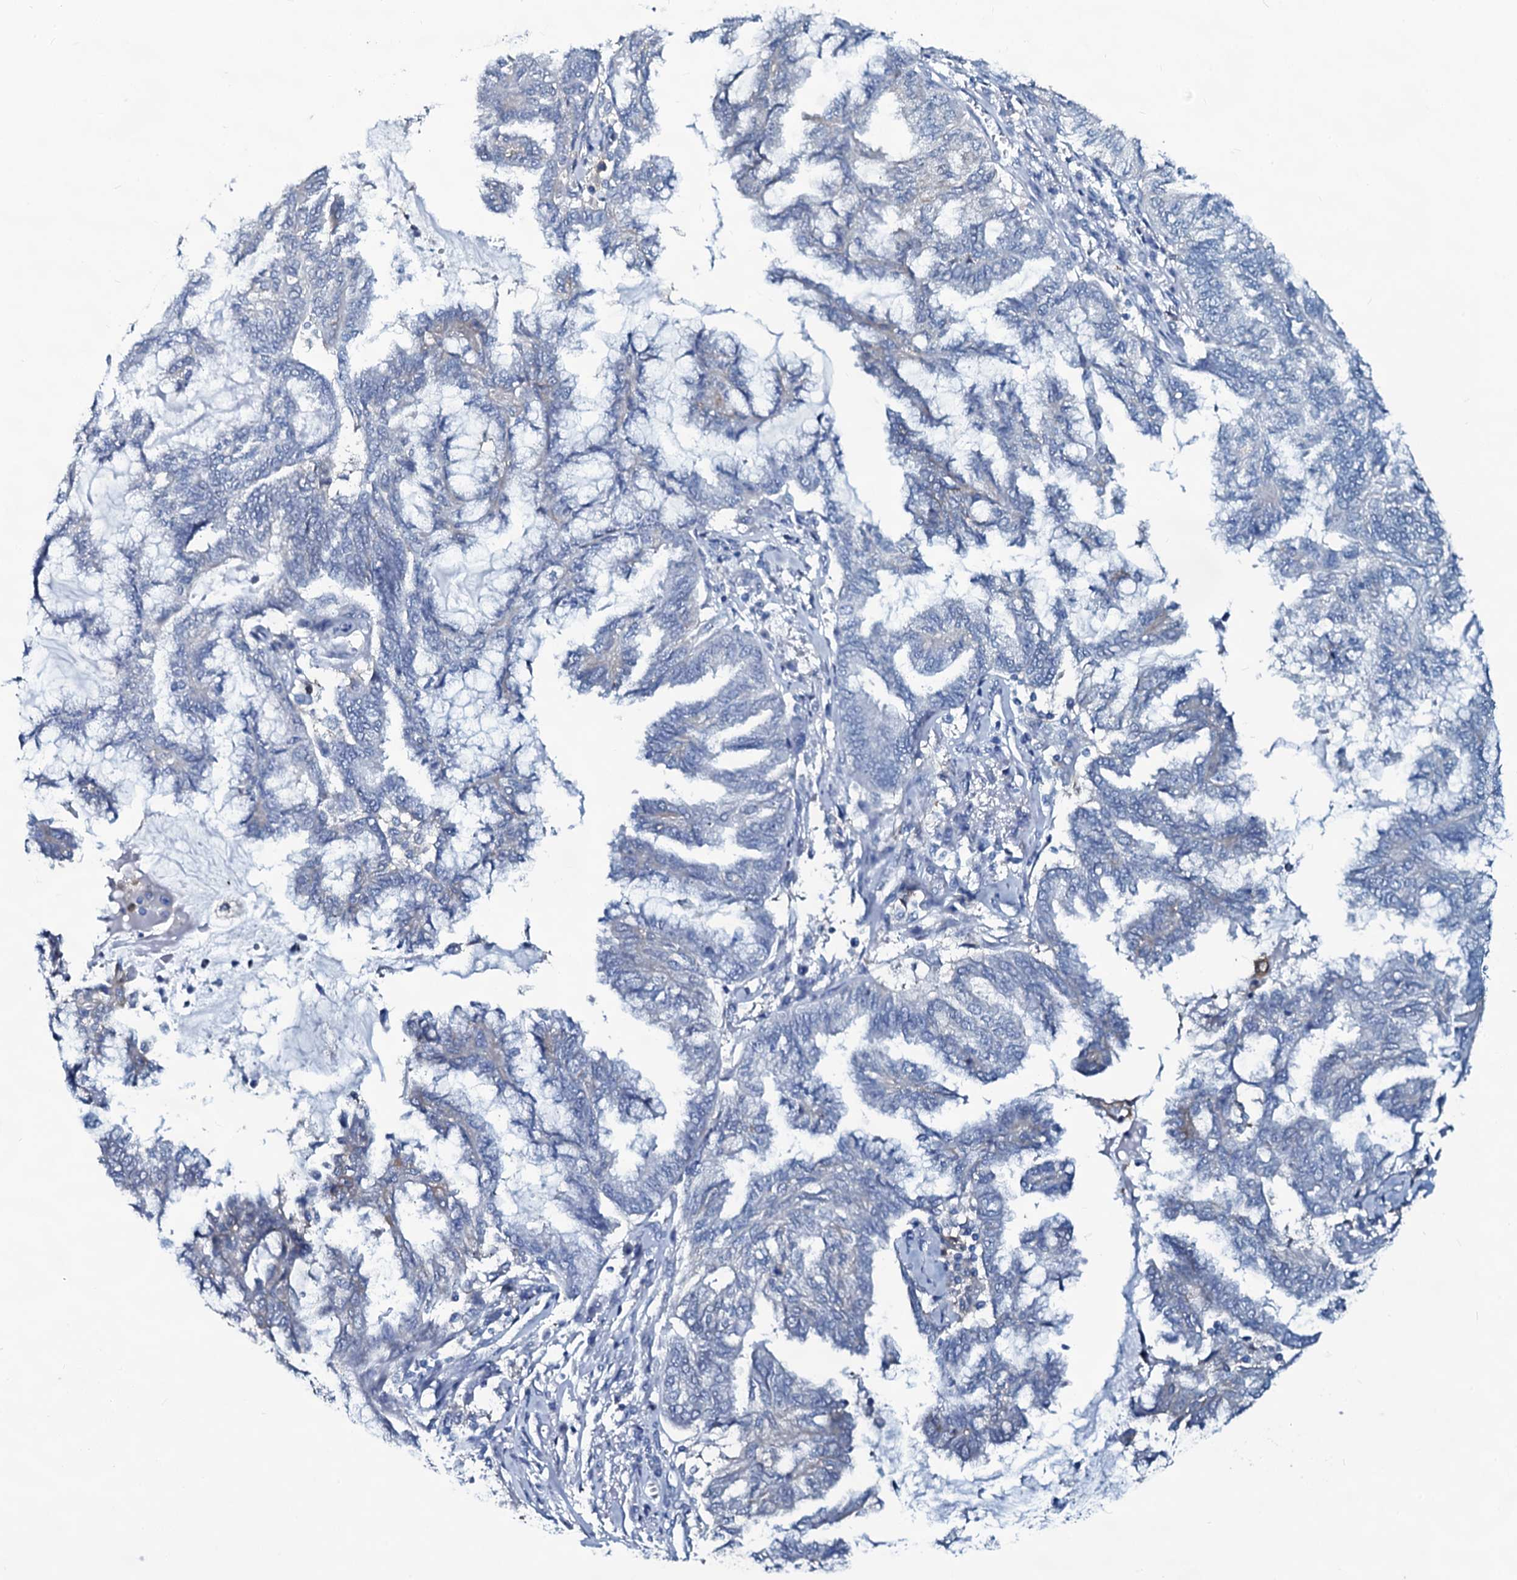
{"staining": {"intensity": "negative", "quantity": "none", "location": "none"}, "tissue": "endometrial cancer", "cell_type": "Tumor cells", "image_type": "cancer", "snomed": [{"axis": "morphology", "description": "Adenocarcinoma, NOS"}, {"axis": "topography", "description": "Endometrium"}], "caption": "Human adenocarcinoma (endometrial) stained for a protein using immunohistochemistry displays no expression in tumor cells.", "gene": "SLC4A7", "patient": {"sex": "female", "age": 86}}